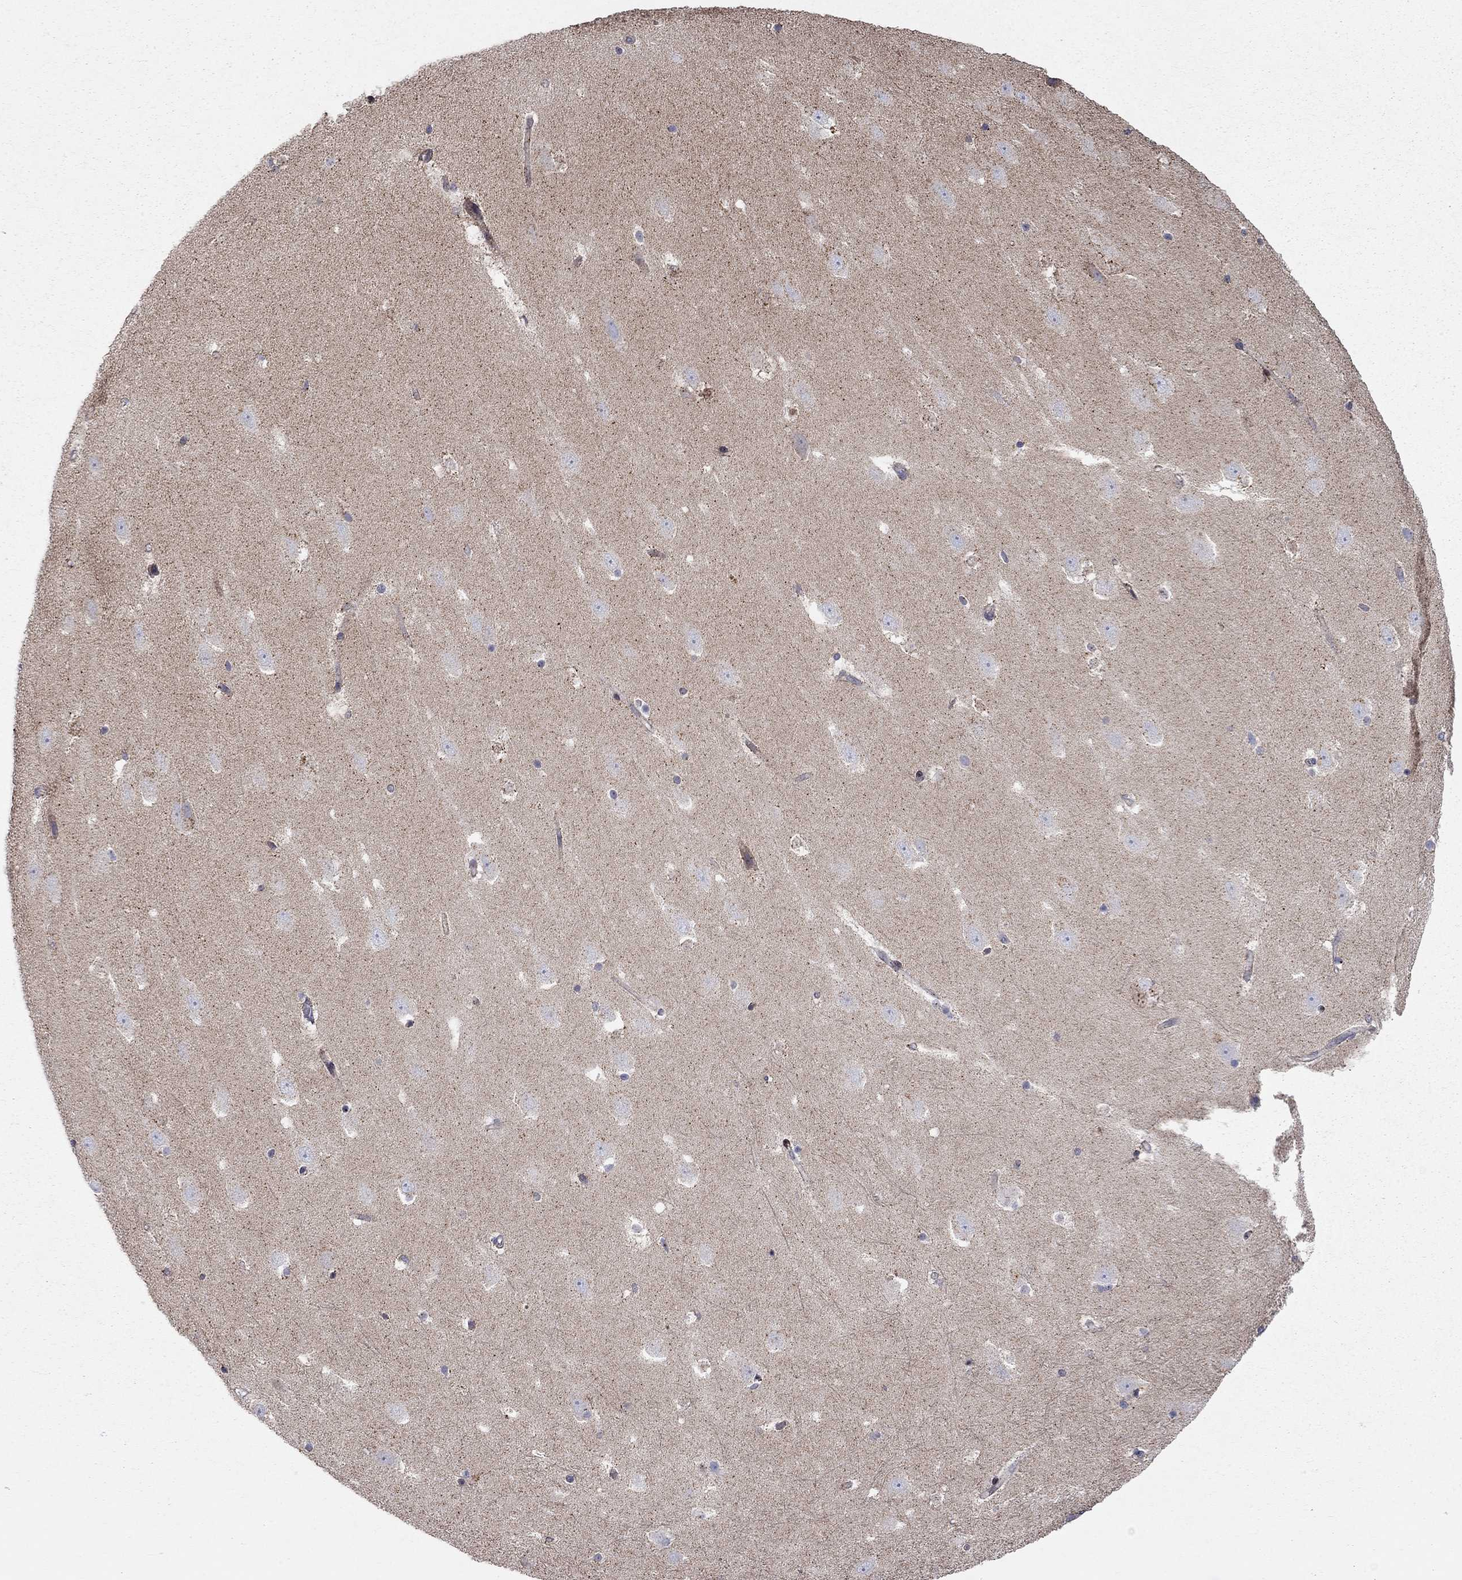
{"staining": {"intensity": "strong", "quantity": "<25%", "location": "nuclear"}, "tissue": "hippocampus", "cell_type": "Glial cells", "image_type": "normal", "snomed": [{"axis": "morphology", "description": "Normal tissue, NOS"}, {"axis": "topography", "description": "Hippocampus"}], "caption": "Protein positivity by IHC shows strong nuclear positivity in approximately <25% of glial cells in normal hippocampus.", "gene": "ERN2", "patient": {"sex": "male", "age": 49}}